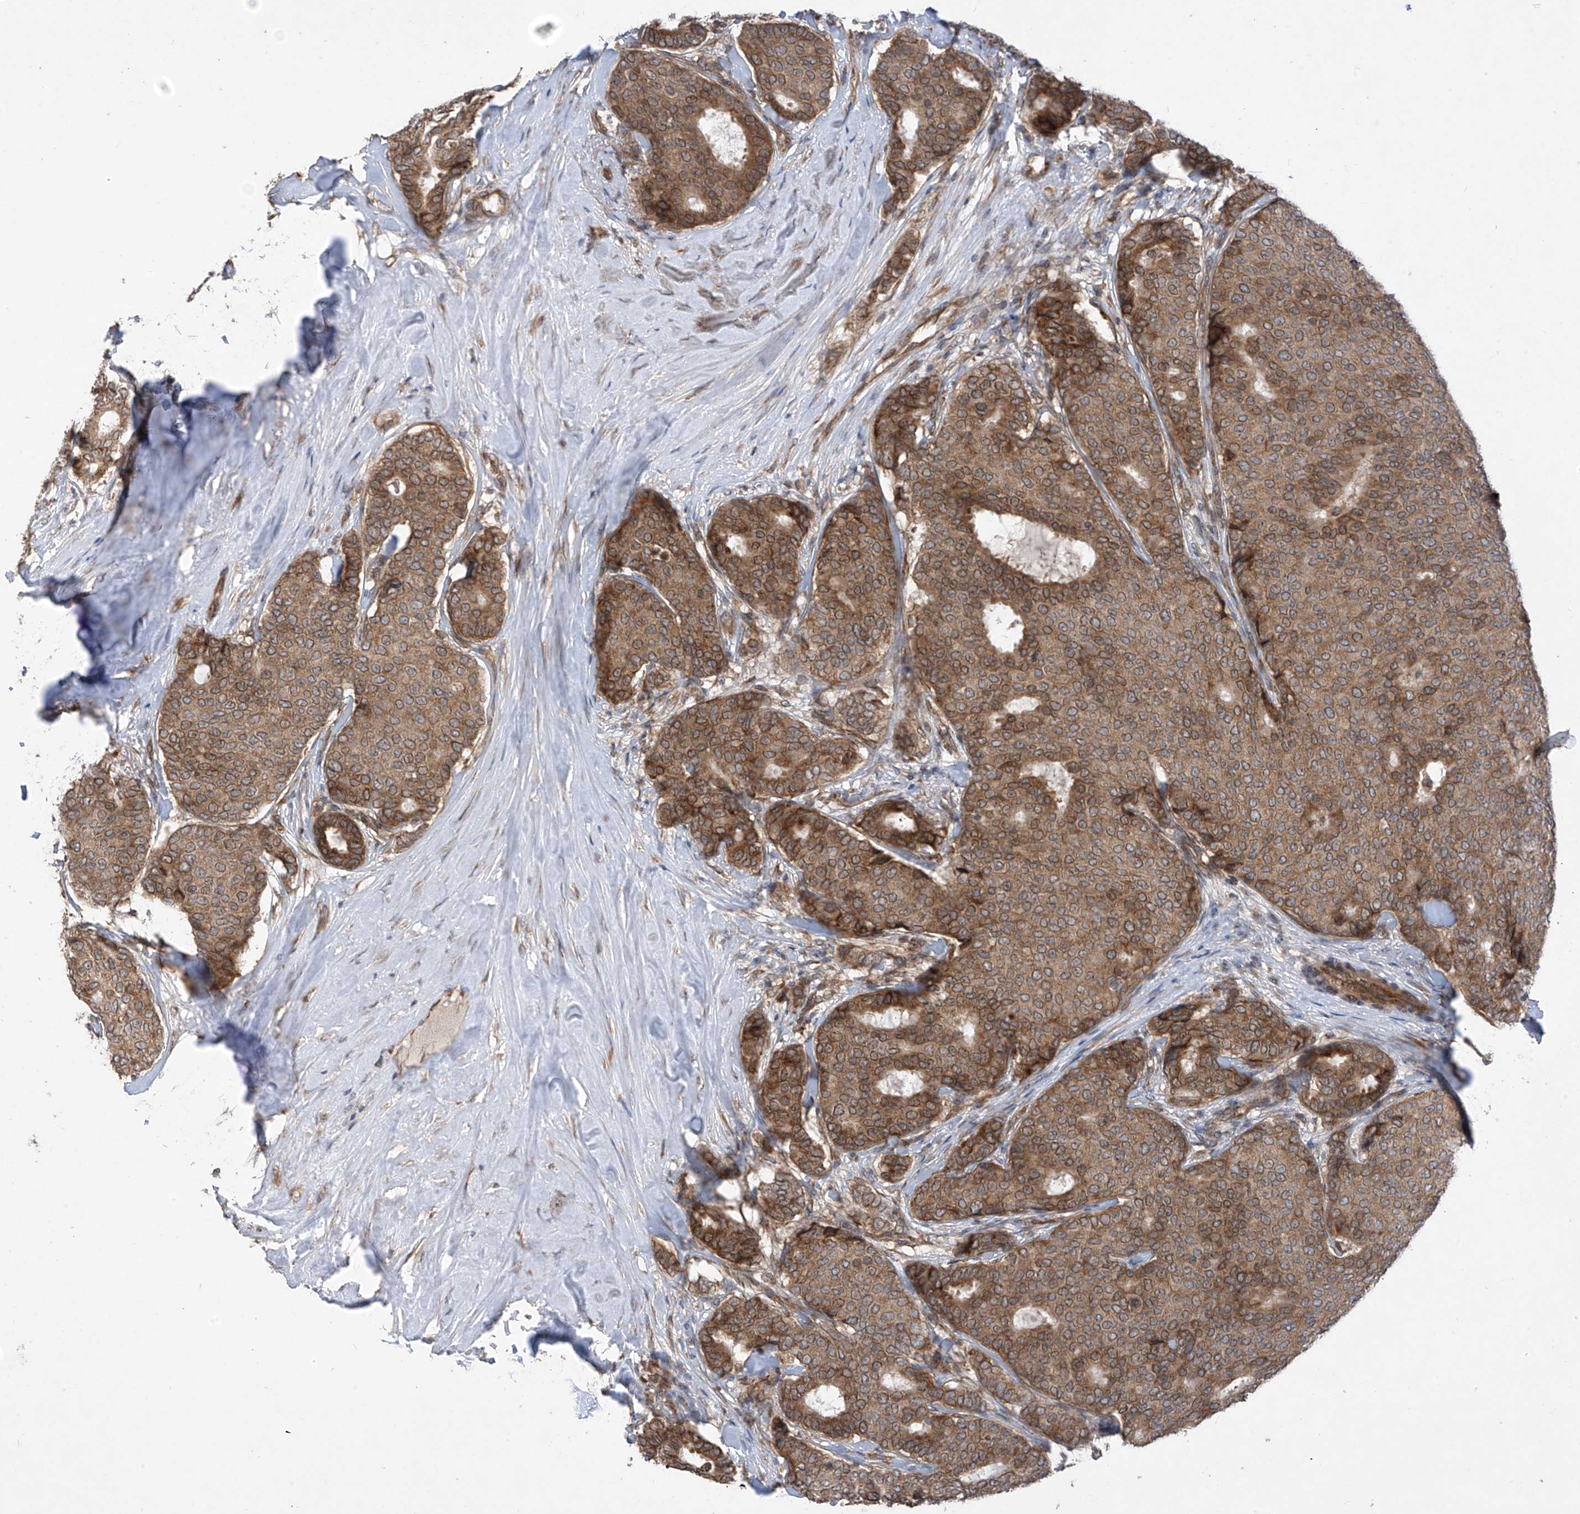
{"staining": {"intensity": "moderate", "quantity": ">75%", "location": "cytoplasmic/membranous"}, "tissue": "breast cancer", "cell_type": "Tumor cells", "image_type": "cancer", "snomed": [{"axis": "morphology", "description": "Duct carcinoma"}, {"axis": "topography", "description": "Breast"}], "caption": "This is an image of immunohistochemistry (IHC) staining of breast invasive ductal carcinoma, which shows moderate expression in the cytoplasmic/membranous of tumor cells.", "gene": "RPL34", "patient": {"sex": "female", "age": 75}}